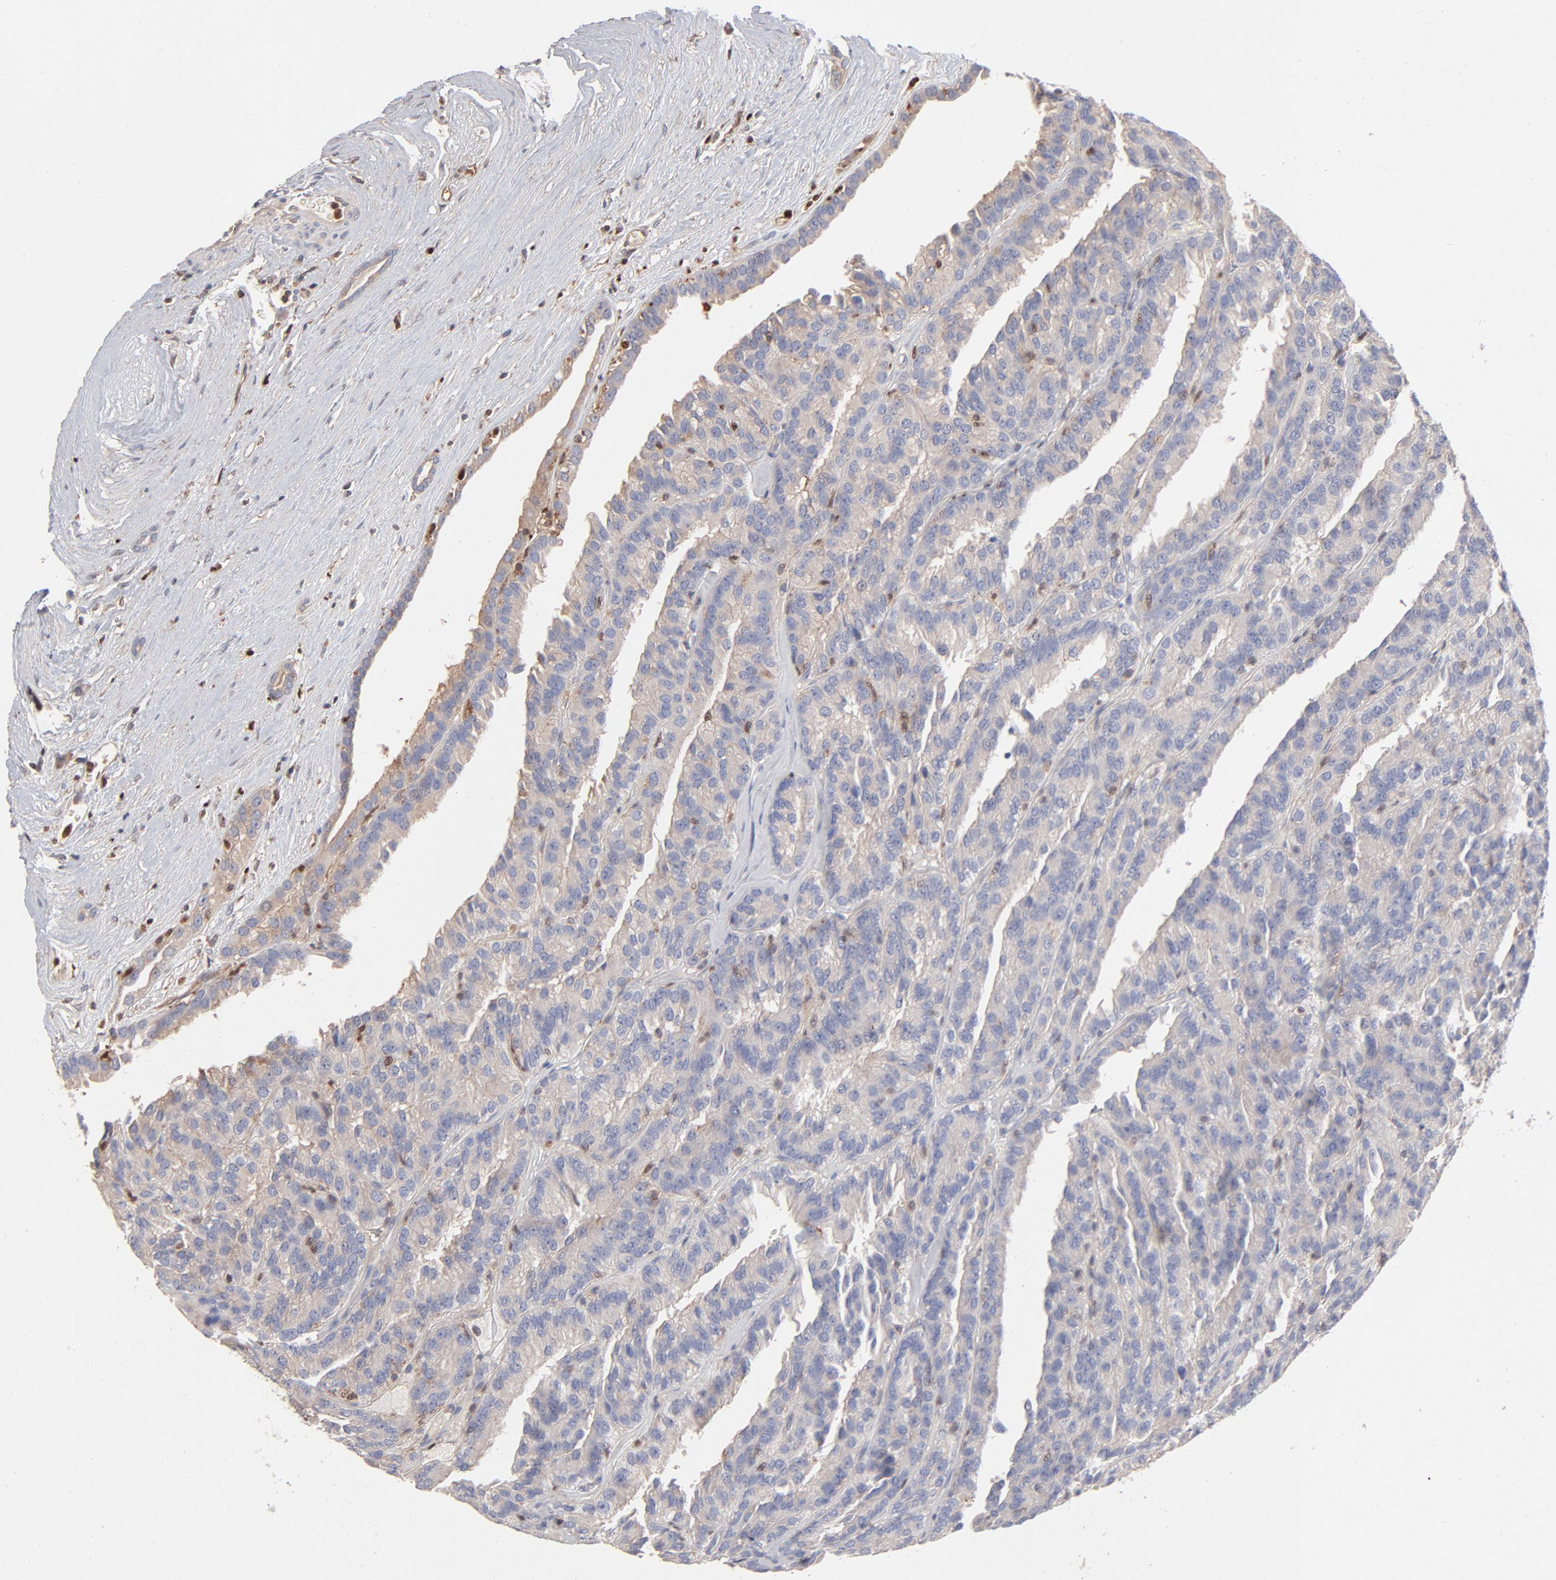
{"staining": {"intensity": "negative", "quantity": "none", "location": "none"}, "tissue": "renal cancer", "cell_type": "Tumor cells", "image_type": "cancer", "snomed": [{"axis": "morphology", "description": "Adenocarcinoma, NOS"}, {"axis": "topography", "description": "Kidney"}], "caption": "Immunohistochemistry of renal cancer displays no positivity in tumor cells. (DAB immunohistochemistry, high magnification).", "gene": "ARHGEF6", "patient": {"sex": "male", "age": 46}}